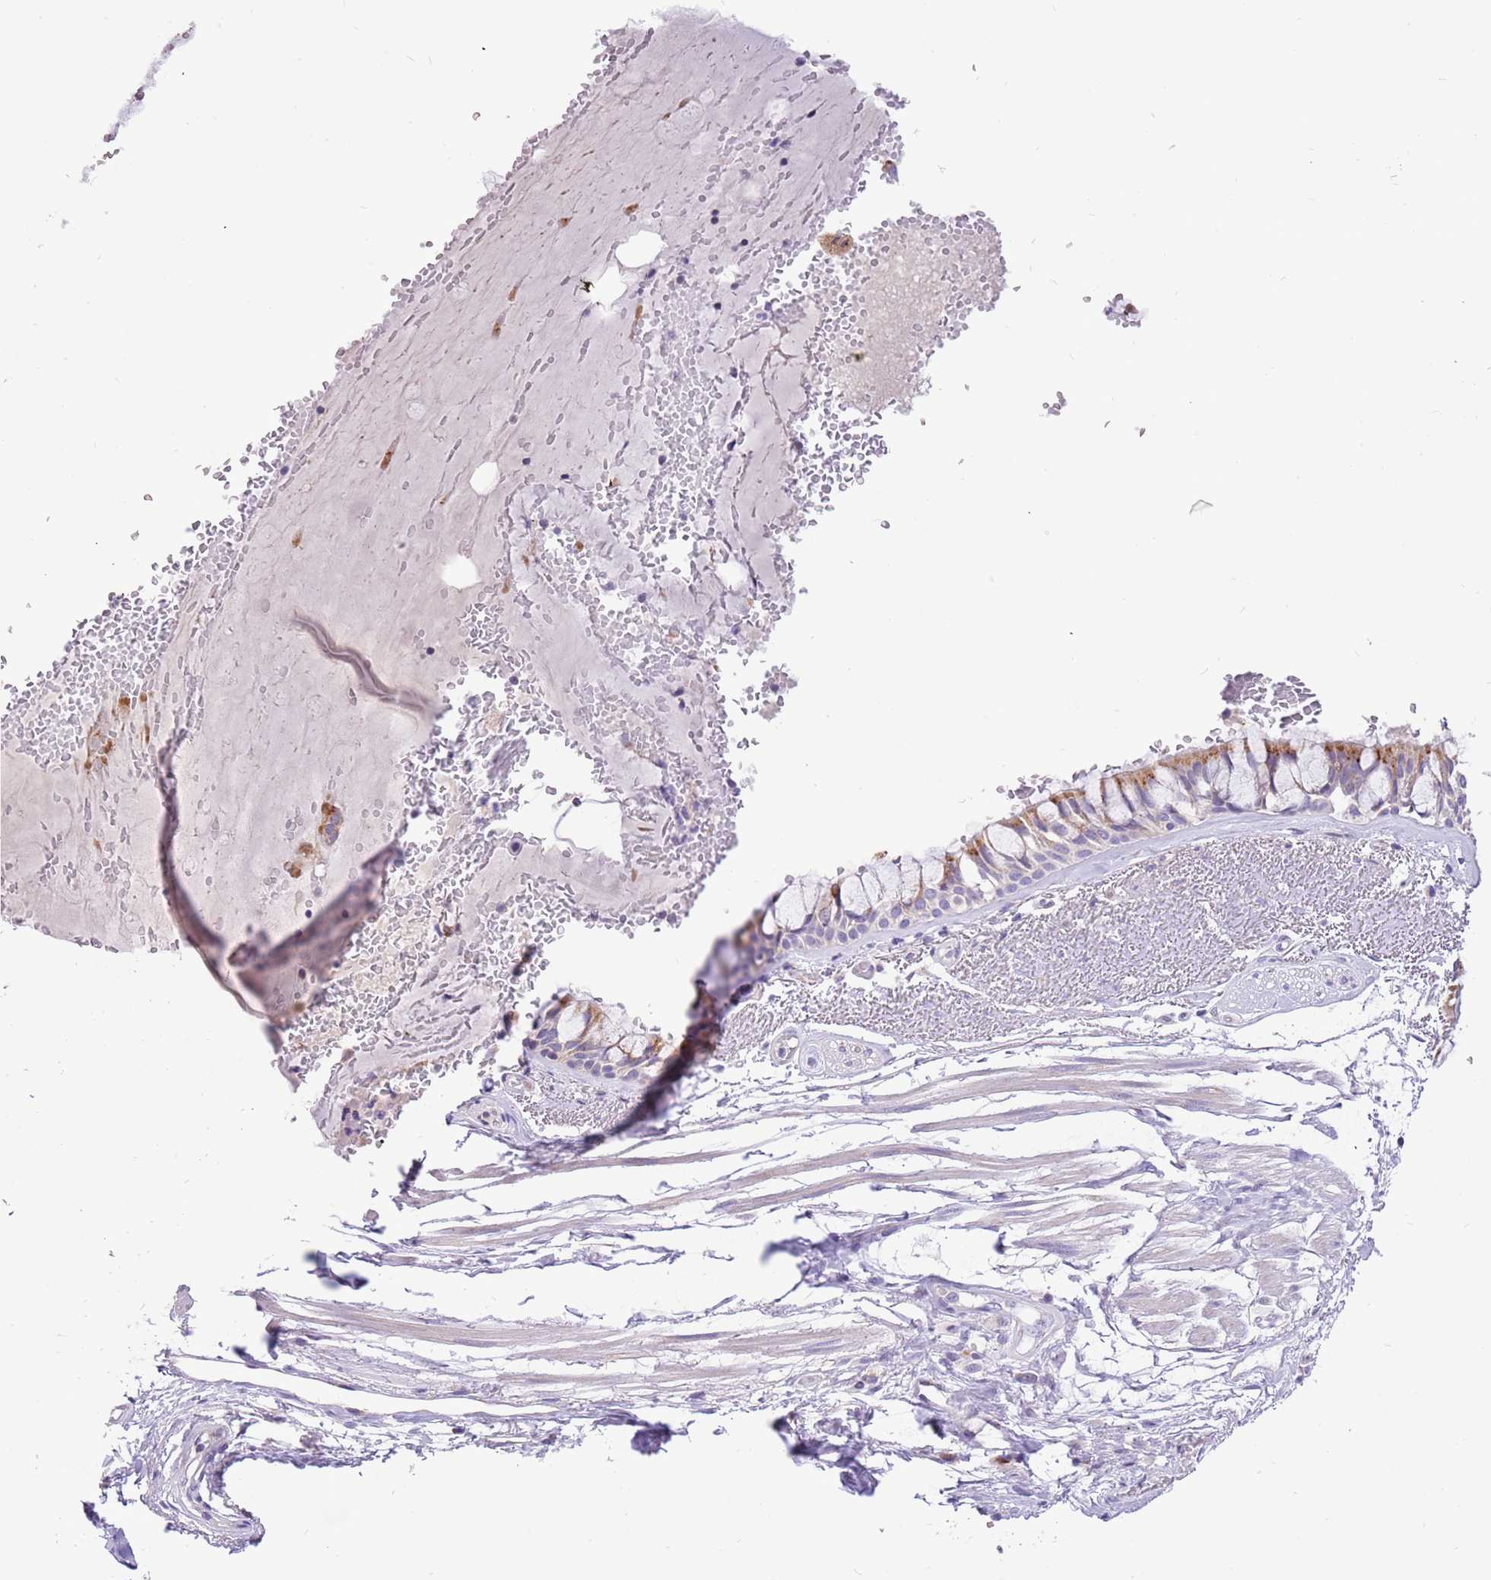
{"staining": {"intensity": "moderate", "quantity": "25%-75%", "location": "cytoplasmic/membranous"}, "tissue": "bronchus", "cell_type": "Respiratory epithelial cells", "image_type": "normal", "snomed": [{"axis": "morphology", "description": "Normal tissue, NOS"}, {"axis": "topography", "description": "Bronchus"}], "caption": "Immunohistochemical staining of normal human bronchus demonstrates medium levels of moderate cytoplasmic/membranous expression in about 25%-75% of respiratory epithelial cells. (DAB (3,3'-diaminobenzidine) IHC, brown staining for protein, blue staining for nuclei).", "gene": "COX17", "patient": {"sex": "male", "age": 66}}